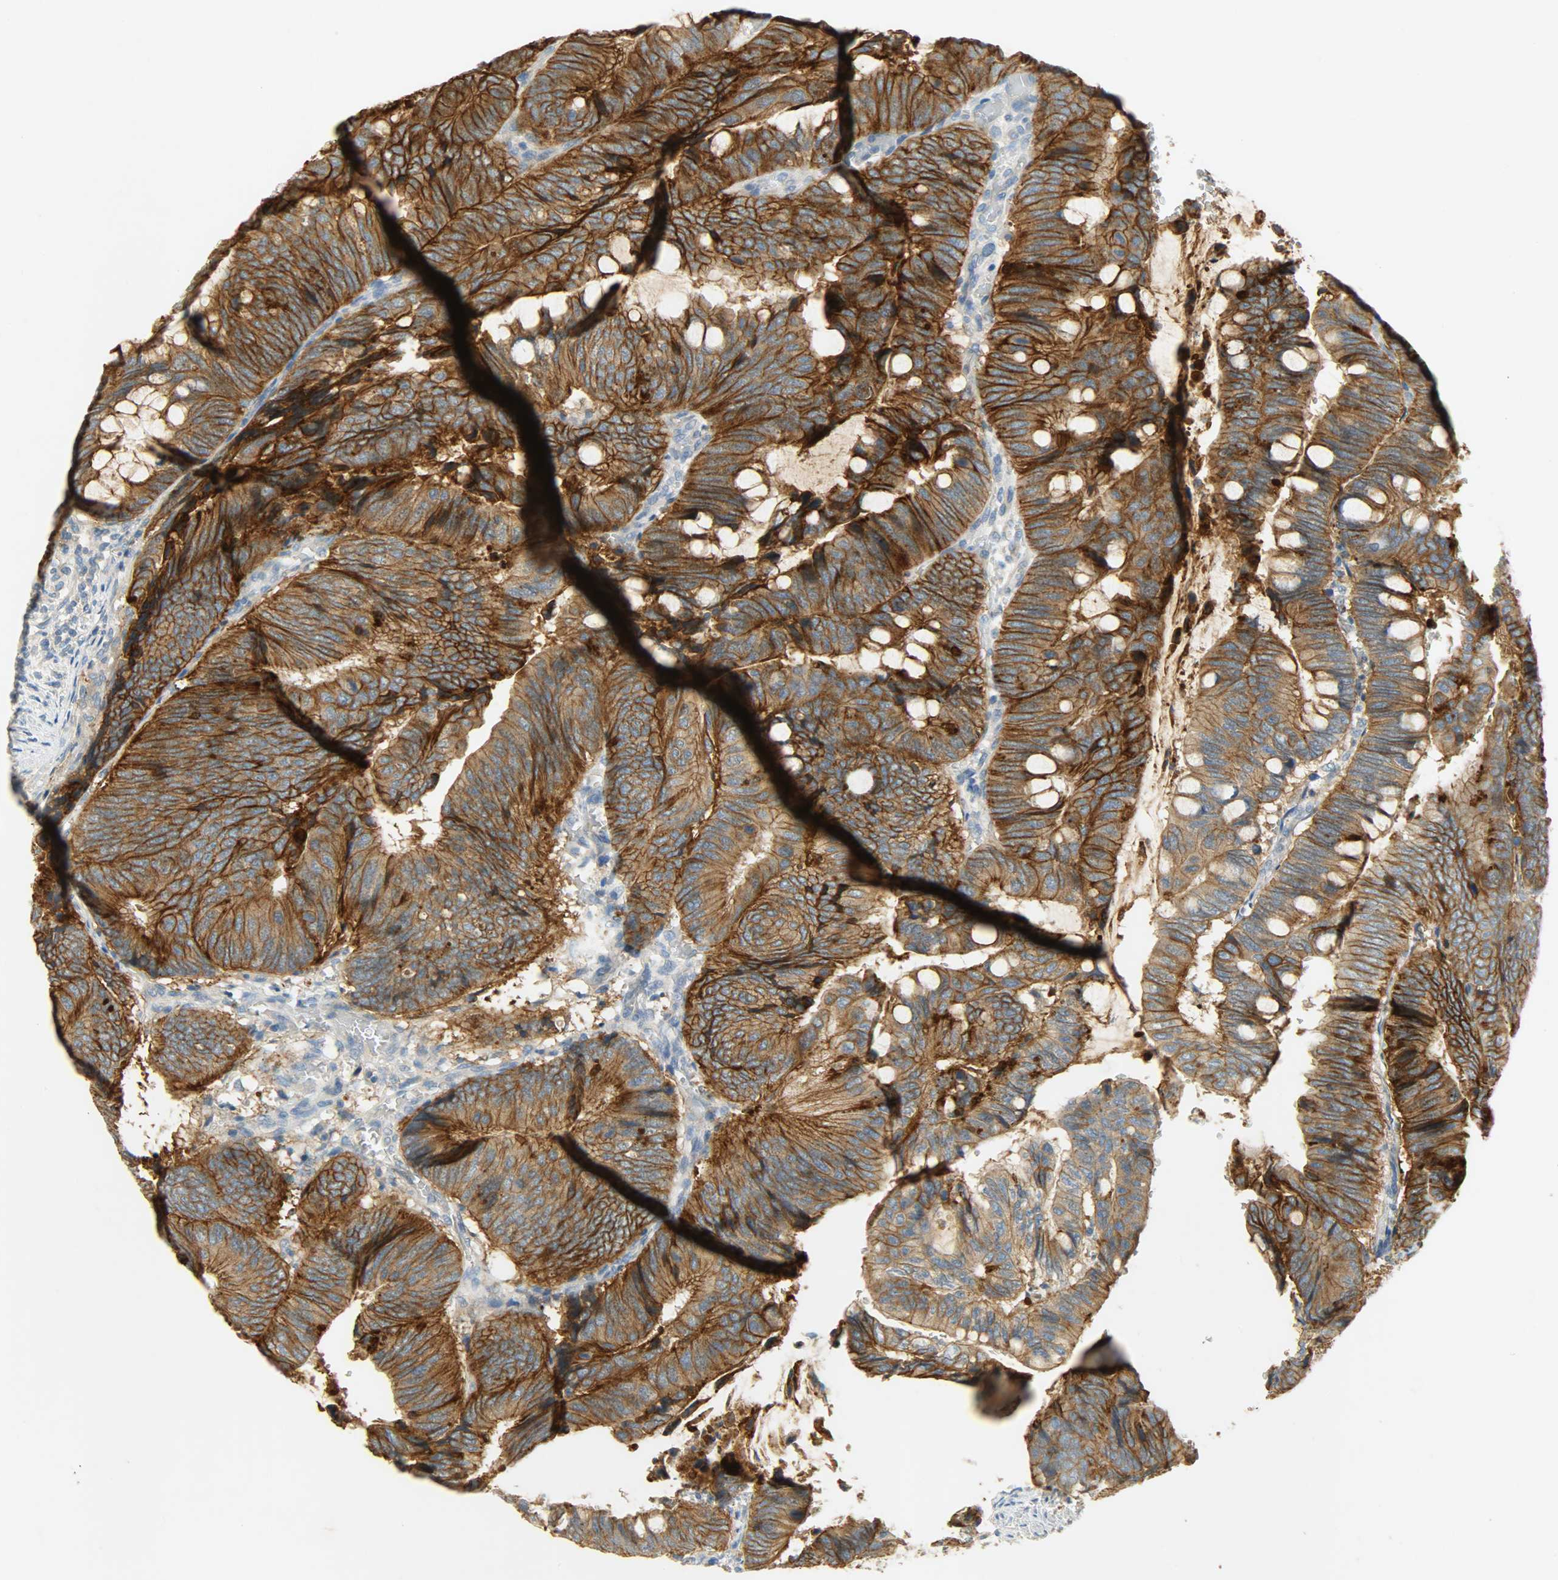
{"staining": {"intensity": "strong", "quantity": ">75%", "location": "cytoplasmic/membranous"}, "tissue": "colorectal cancer", "cell_type": "Tumor cells", "image_type": "cancer", "snomed": [{"axis": "morphology", "description": "Normal tissue, NOS"}, {"axis": "morphology", "description": "Adenocarcinoma, NOS"}, {"axis": "topography", "description": "Rectum"}, {"axis": "topography", "description": "Peripheral nerve tissue"}], "caption": "Adenocarcinoma (colorectal) tissue reveals strong cytoplasmic/membranous staining in about >75% of tumor cells, visualized by immunohistochemistry.", "gene": "DSG2", "patient": {"sex": "male", "age": 92}}